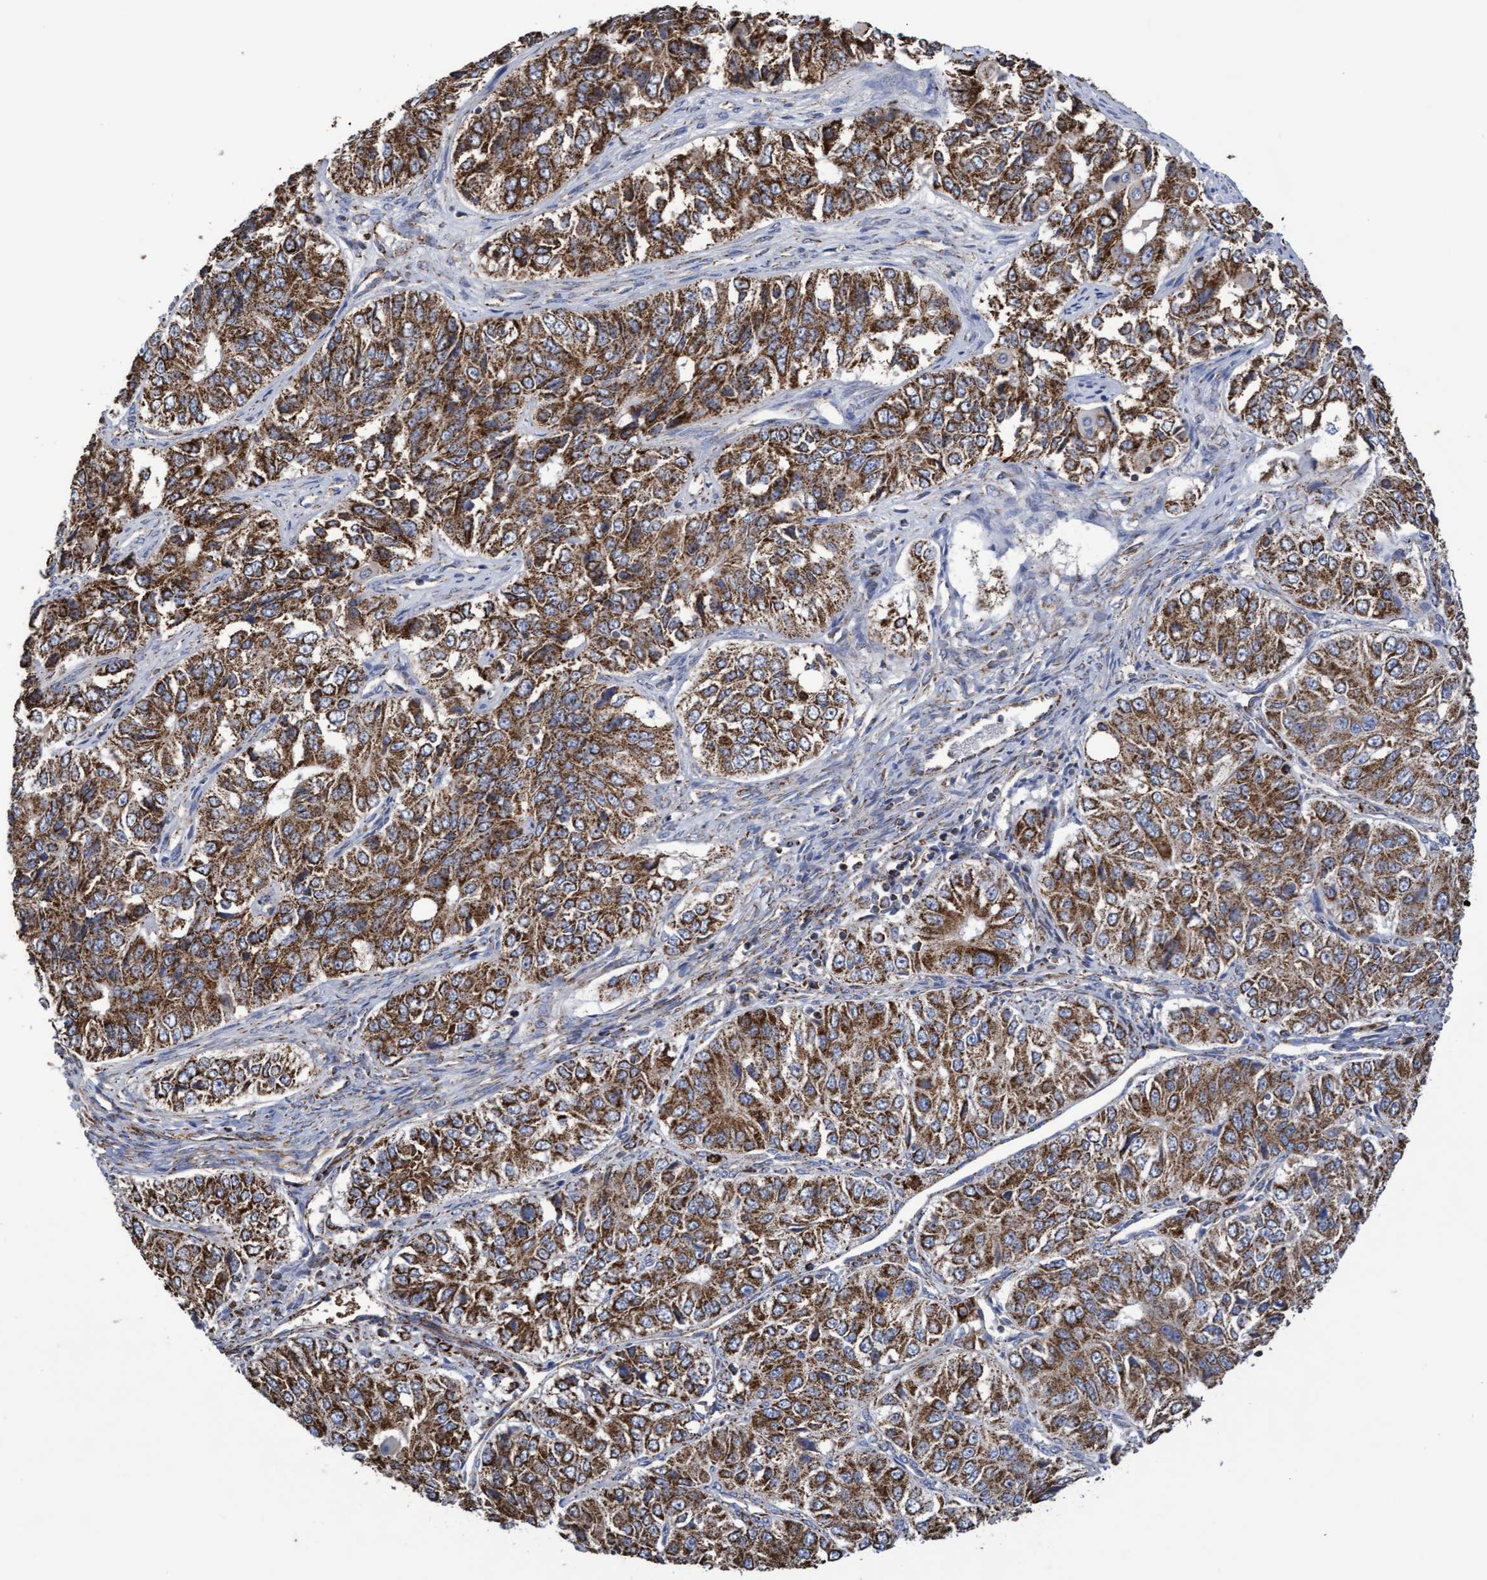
{"staining": {"intensity": "strong", "quantity": ">75%", "location": "cytoplasmic/membranous"}, "tissue": "ovarian cancer", "cell_type": "Tumor cells", "image_type": "cancer", "snomed": [{"axis": "morphology", "description": "Carcinoma, endometroid"}, {"axis": "topography", "description": "Ovary"}], "caption": "Endometroid carcinoma (ovarian) stained for a protein demonstrates strong cytoplasmic/membranous positivity in tumor cells.", "gene": "COBL", "patient": {"sex": "female", "age": 51}}